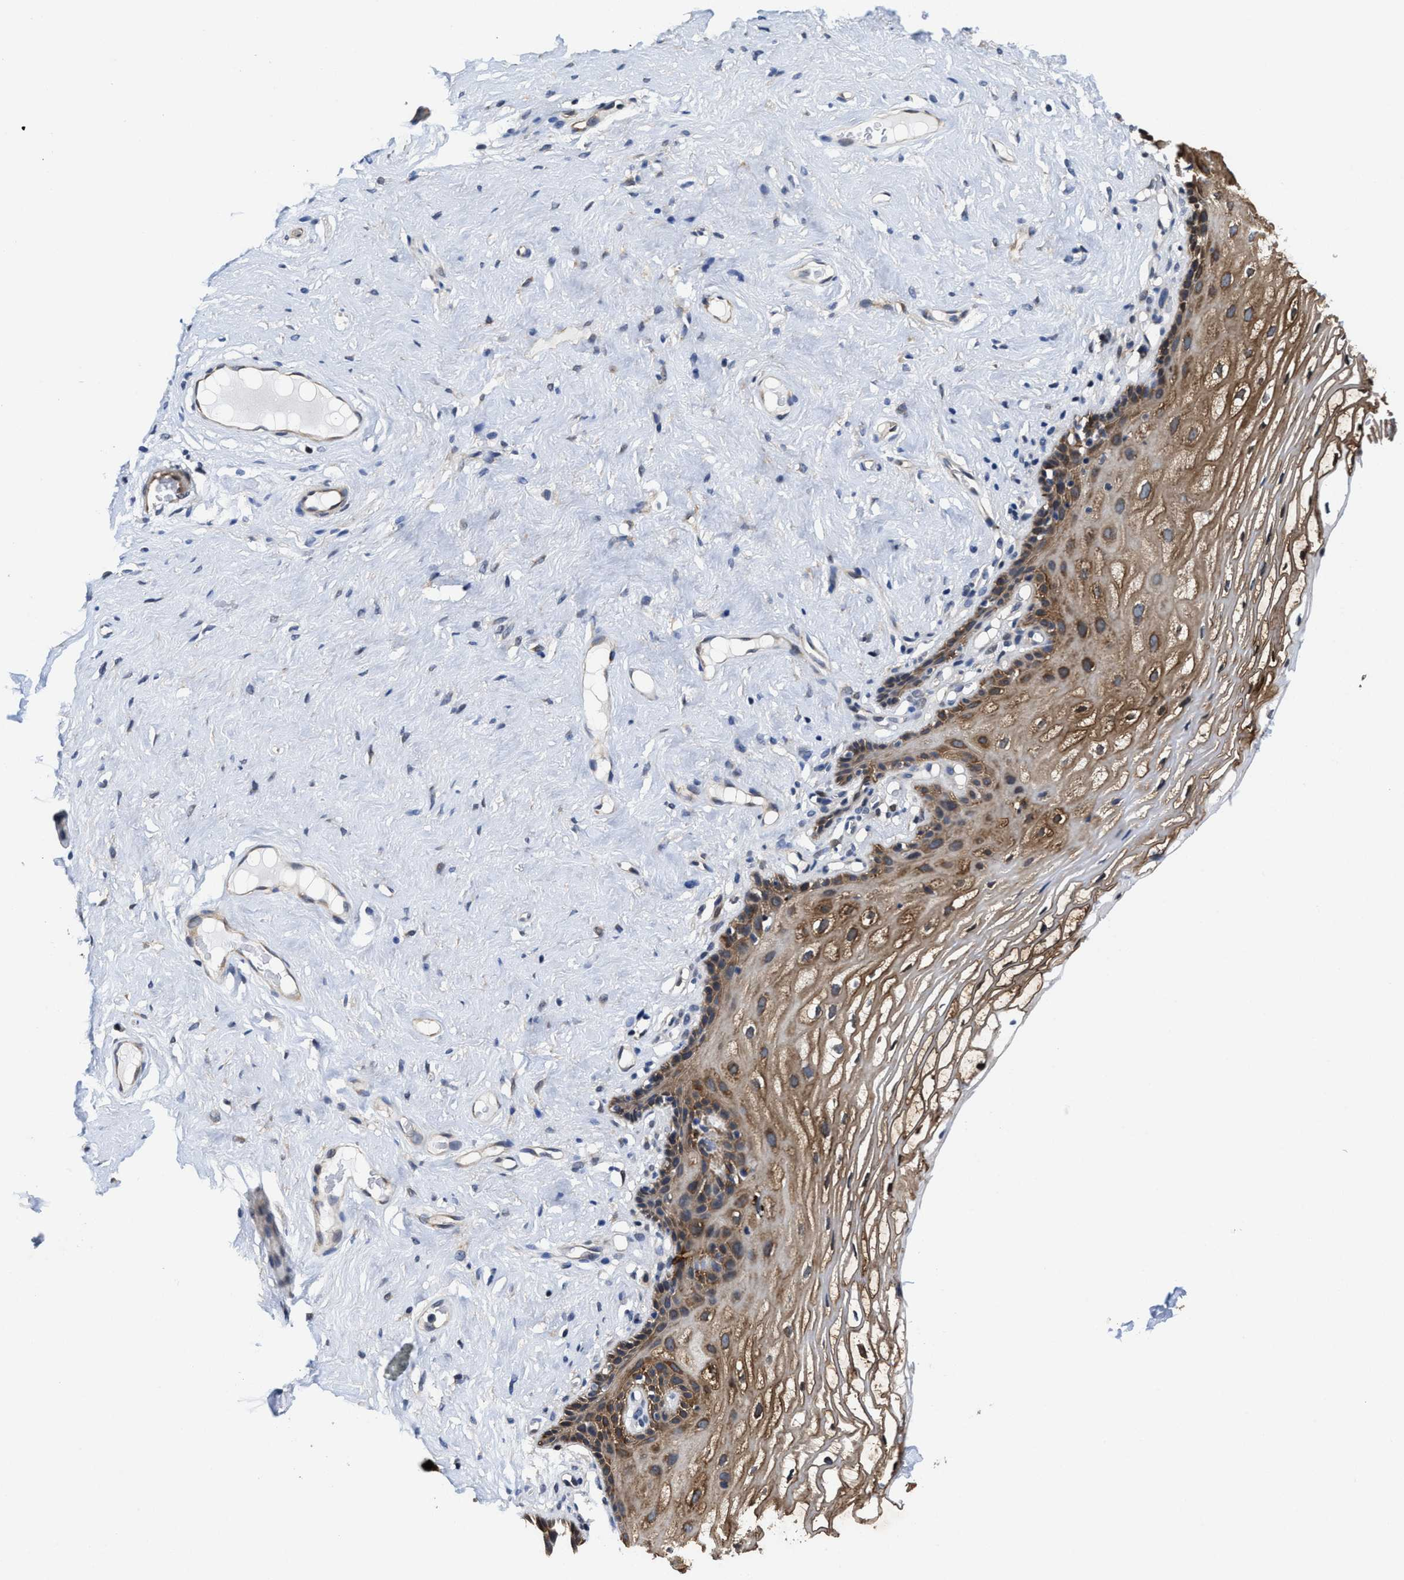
{"staining": {"intensity": "moderate", "quantity": ">75%", "location": "cytoplasmic/membranous"}, "tissue": "vagina", "cell_type": "Squamous epithelial cells", "image_type": "normal", "snomed": [{"axis": "morphology", "description": "Normal tissue, NOS"}, {"axis": "morphology", "description": "Adenocarcinoma, NOS"}, {"axis": "topography", "description": "Rectum"}, {"axis": "topography", "description": "Vagina"}], "caption": "Squamous epithelial cells reveal medium levels of moderate cytoplasmic/membranous expression in approximately >75% of cells in unremarkable vagina. (brown staining indicates protein expression, while blue staining denotes nuclei).", "gene": "KIF12", "patient": {"sex": "female", "age": 71}}